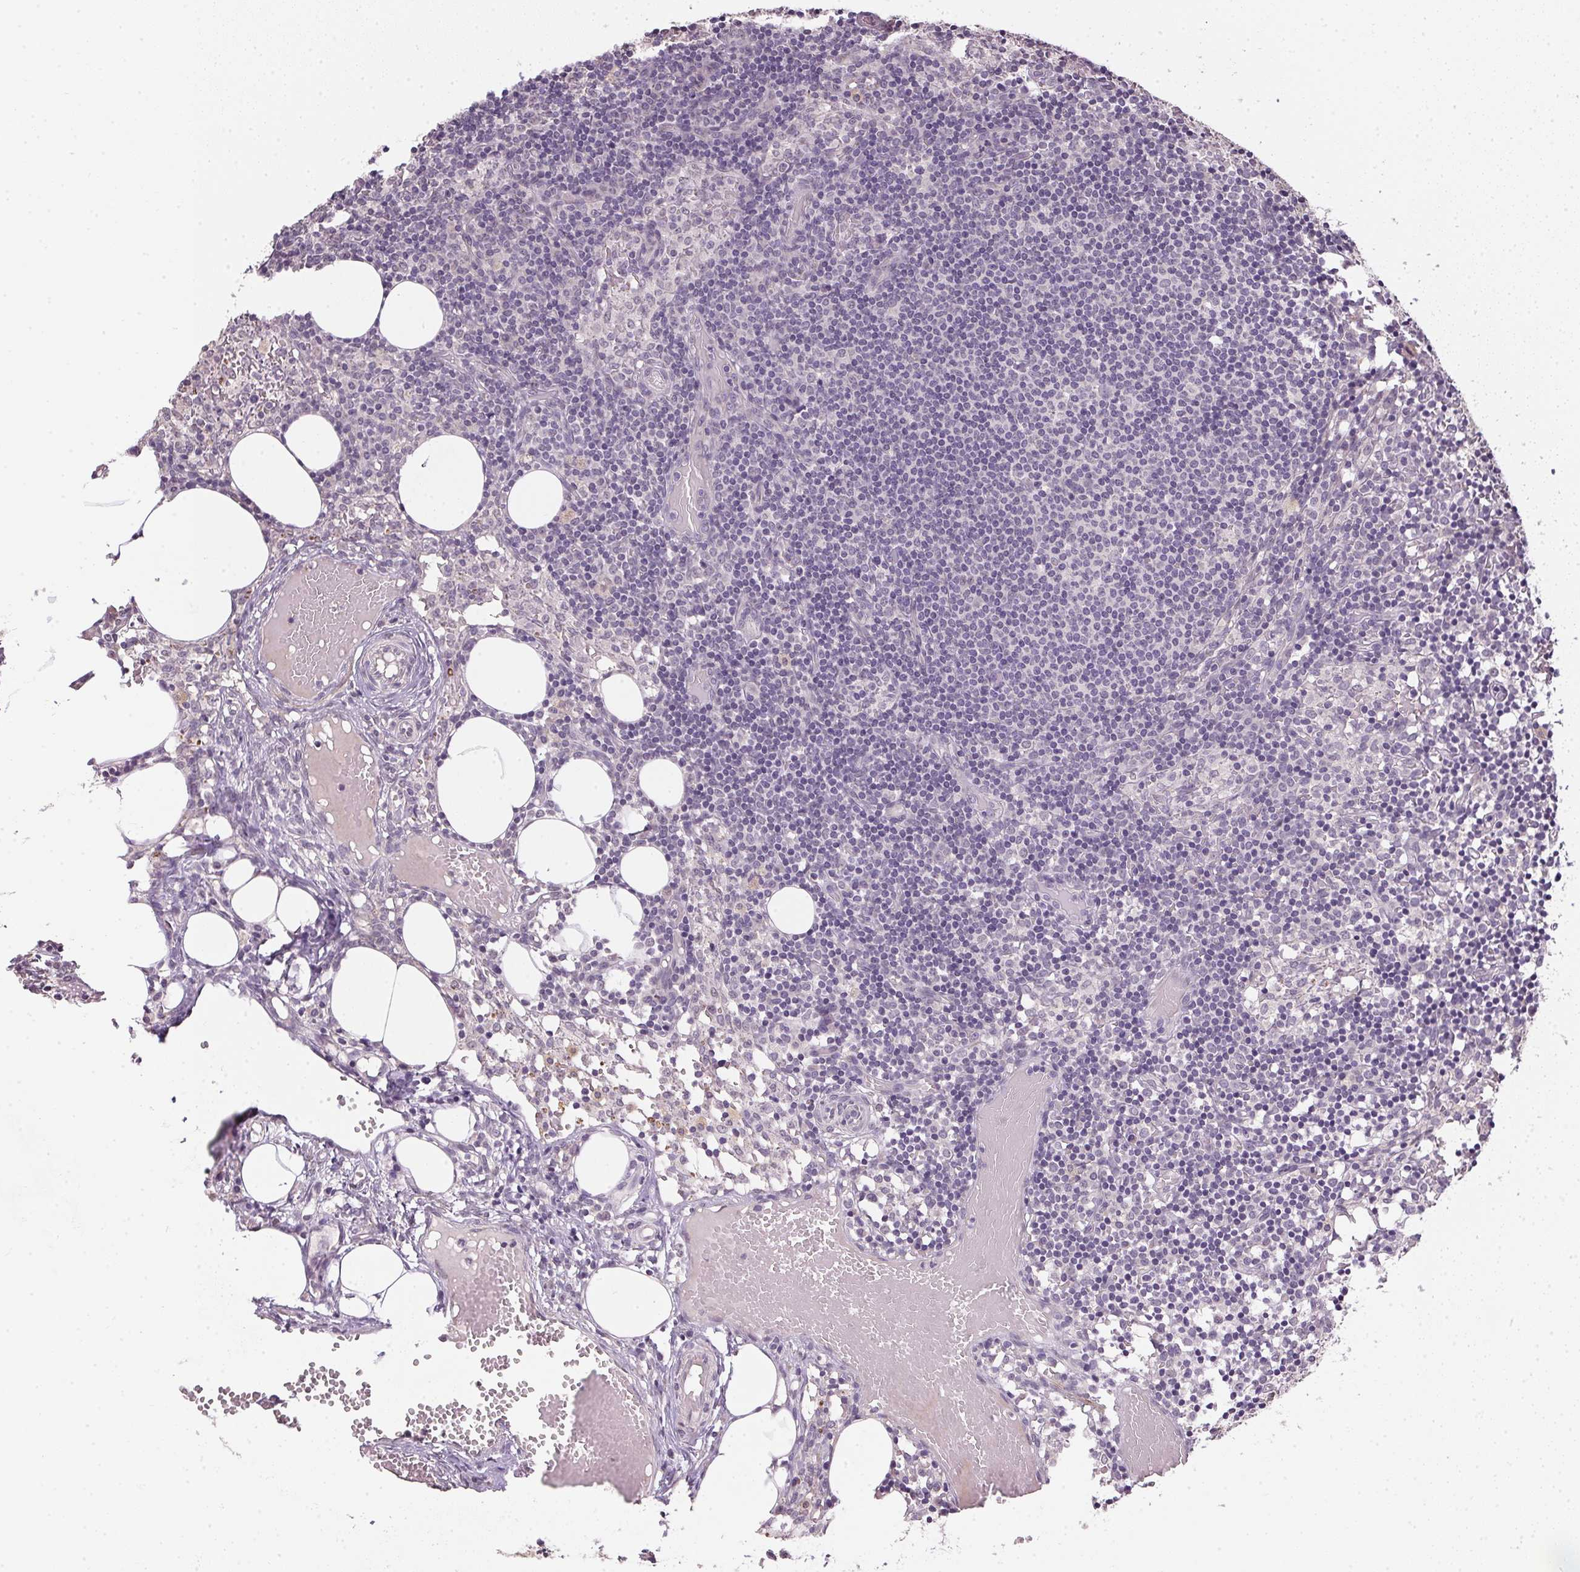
{"staining": {"intensity": "negative", "quantity": "none", "location": "none"}, "tissue": "lymph node", "cell_type": "Germinal center cells", "image_type": "normal", "snomed": [{"axis": "morphology", "description": "Normal tissue, NOS"}, {"axis": "topography", "description": "Lymph node"}], "caption": "DAB (3,3'-diaminobenzidine) immunohistochemical staining of normal lymph node displays no significant staining in germinal center cells. (DAB immunohistochemistry (IHC) with hematoxylin counter stain).", "gene": "PPP4R4", "patient": {"sex": "female", "age": 41}}